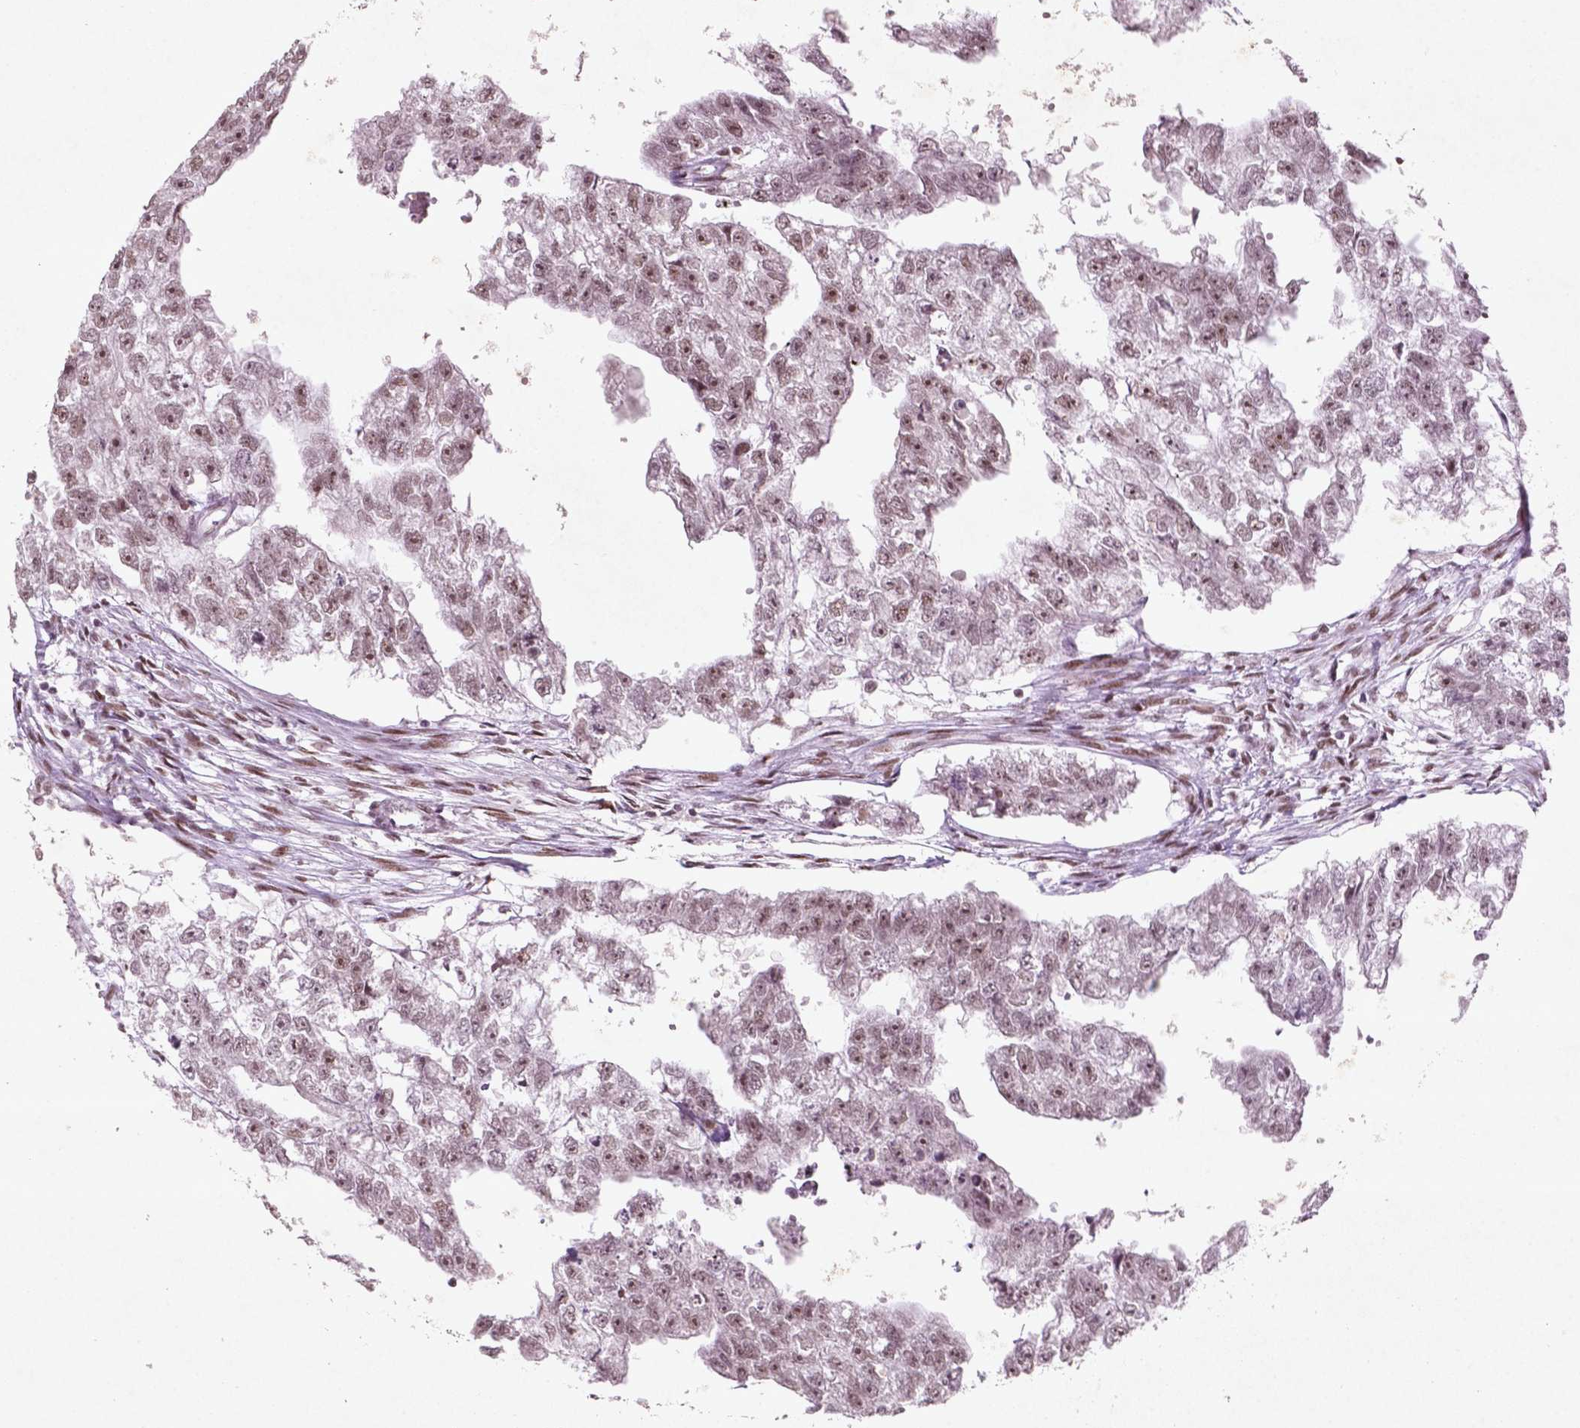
{"staining": {"intensity": "moderate", "quantity": ">75%", "location": "nuclear"}, "tissue": "testis cancer", "cell_type": "Tumor cells", "image_type": "cancer", "snomed": [{"axis": "morphology", "description": "Carcinoma, Embryonal, NOS"}, {"axis": "morphology", "description": "Teratoma, malignant, NOS"}, {"axis": "topography", "description": "Testis"}], "caption": "IHC of embryonal carcinoma (testis) demonstrates medium levels of moderate nuclear expression in about >75% of tumor cells.", "gene": "HMG20B", "patient": {"sex": "male", "age": 44}}